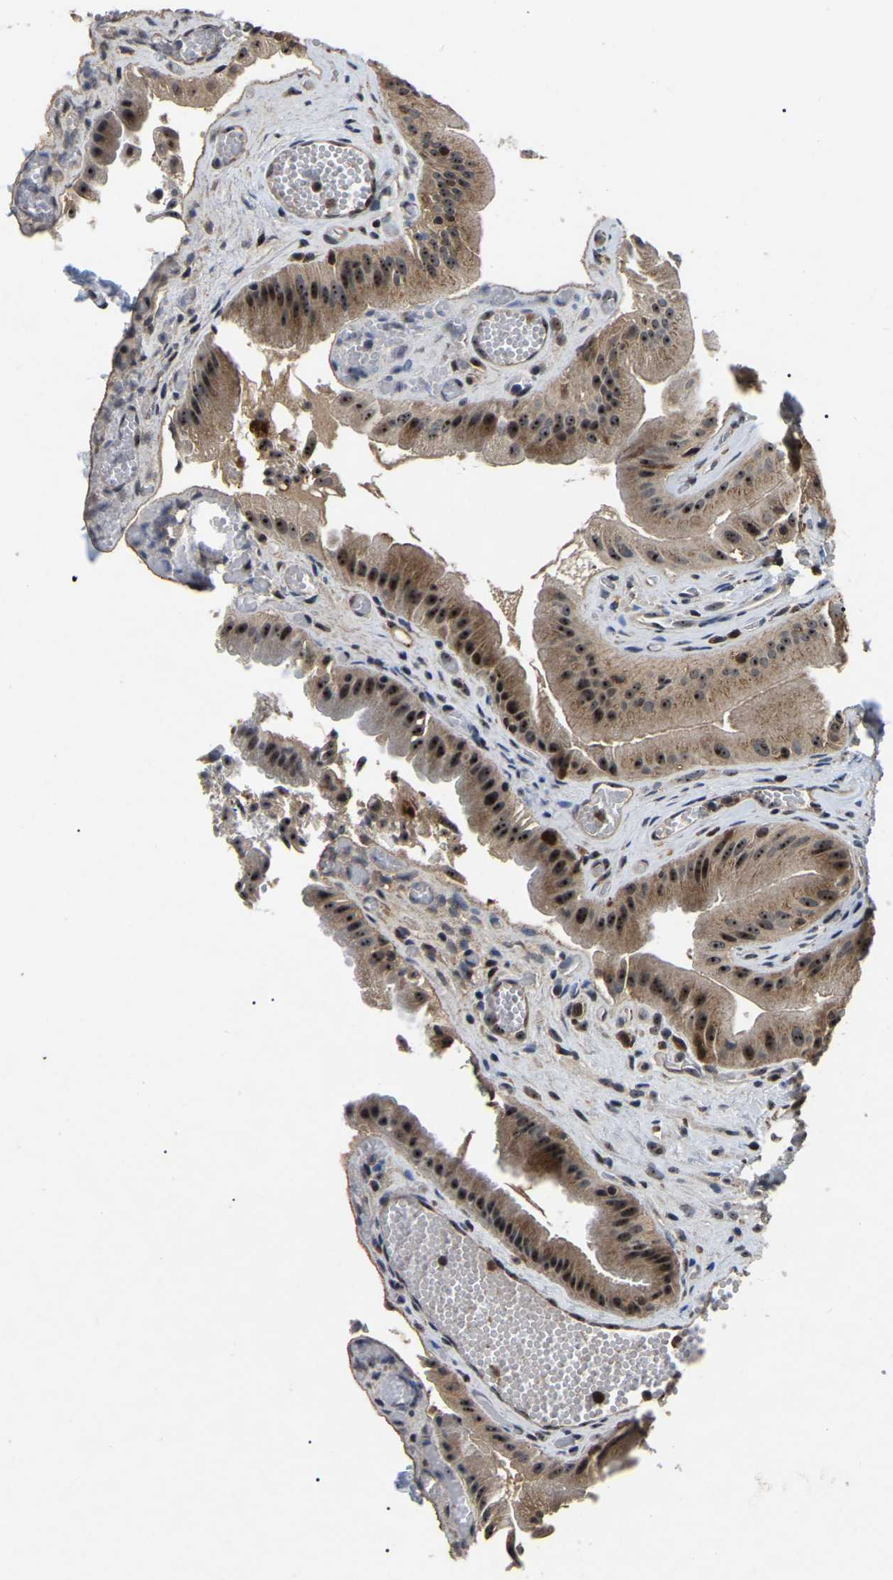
{"staining": {"intensity": "strong", "quantity": ">75%", "location": "cytoplasmic/membranous,nuclear"}, "tissue": "gallbladder", "cell_type": "Glandular cells", "image_type": "normal", "snomed": [{"axis": "morphology", "description": "Normal tissue, NOS"}, {"axis": "topography", "description": "Gallbladder"}], "caption": "The image shows immunohistochemical staining of benign gallbladder. There is strong cytoplasmic/membranous,nuclear expression is present in approximately >75% of glandular cells. (DAB IHC with brightfield microscopy, high magnification).", "gene": "RBM28", "patient": {"sex": "male", "age": 49}}